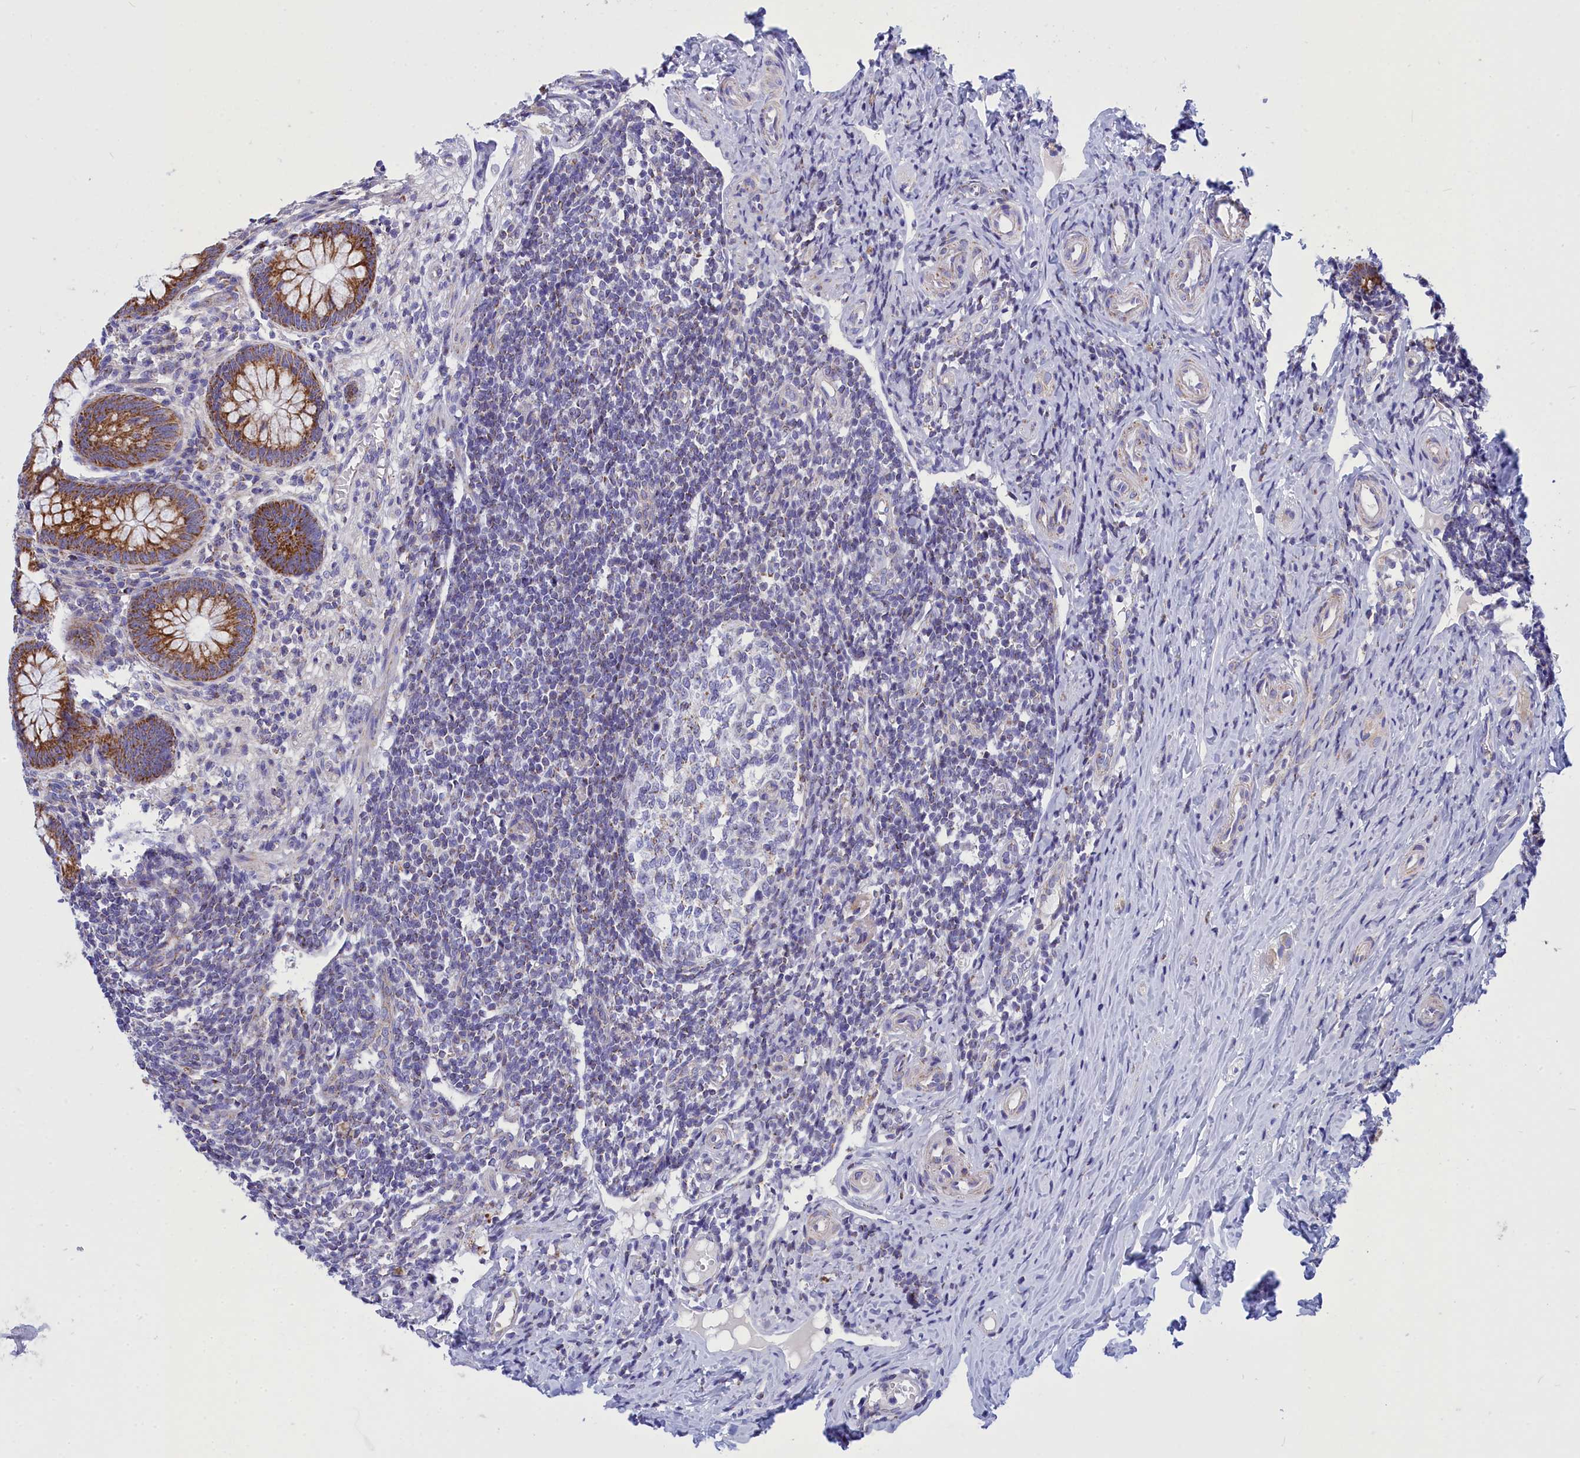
{"staining": {"intensity": "strong", "quantity": ">75%", "location": "cytoplasmic/membranous"}, "tissue": "appendix", "cell_type": "Glandular cells", "image_type": "normal", "snomed": [{"axis": "morphology", "description": "Normal tissue, NOS"}, {"axis": "topography", "description": "Appendix"}], "caption": "Protein staining of benign appendix reveals strong cytoplasmic/membranous staining in about >75% of glandular cells.", "gene": "CCRL2", "patient": {"sex": "female", "age": 33}}